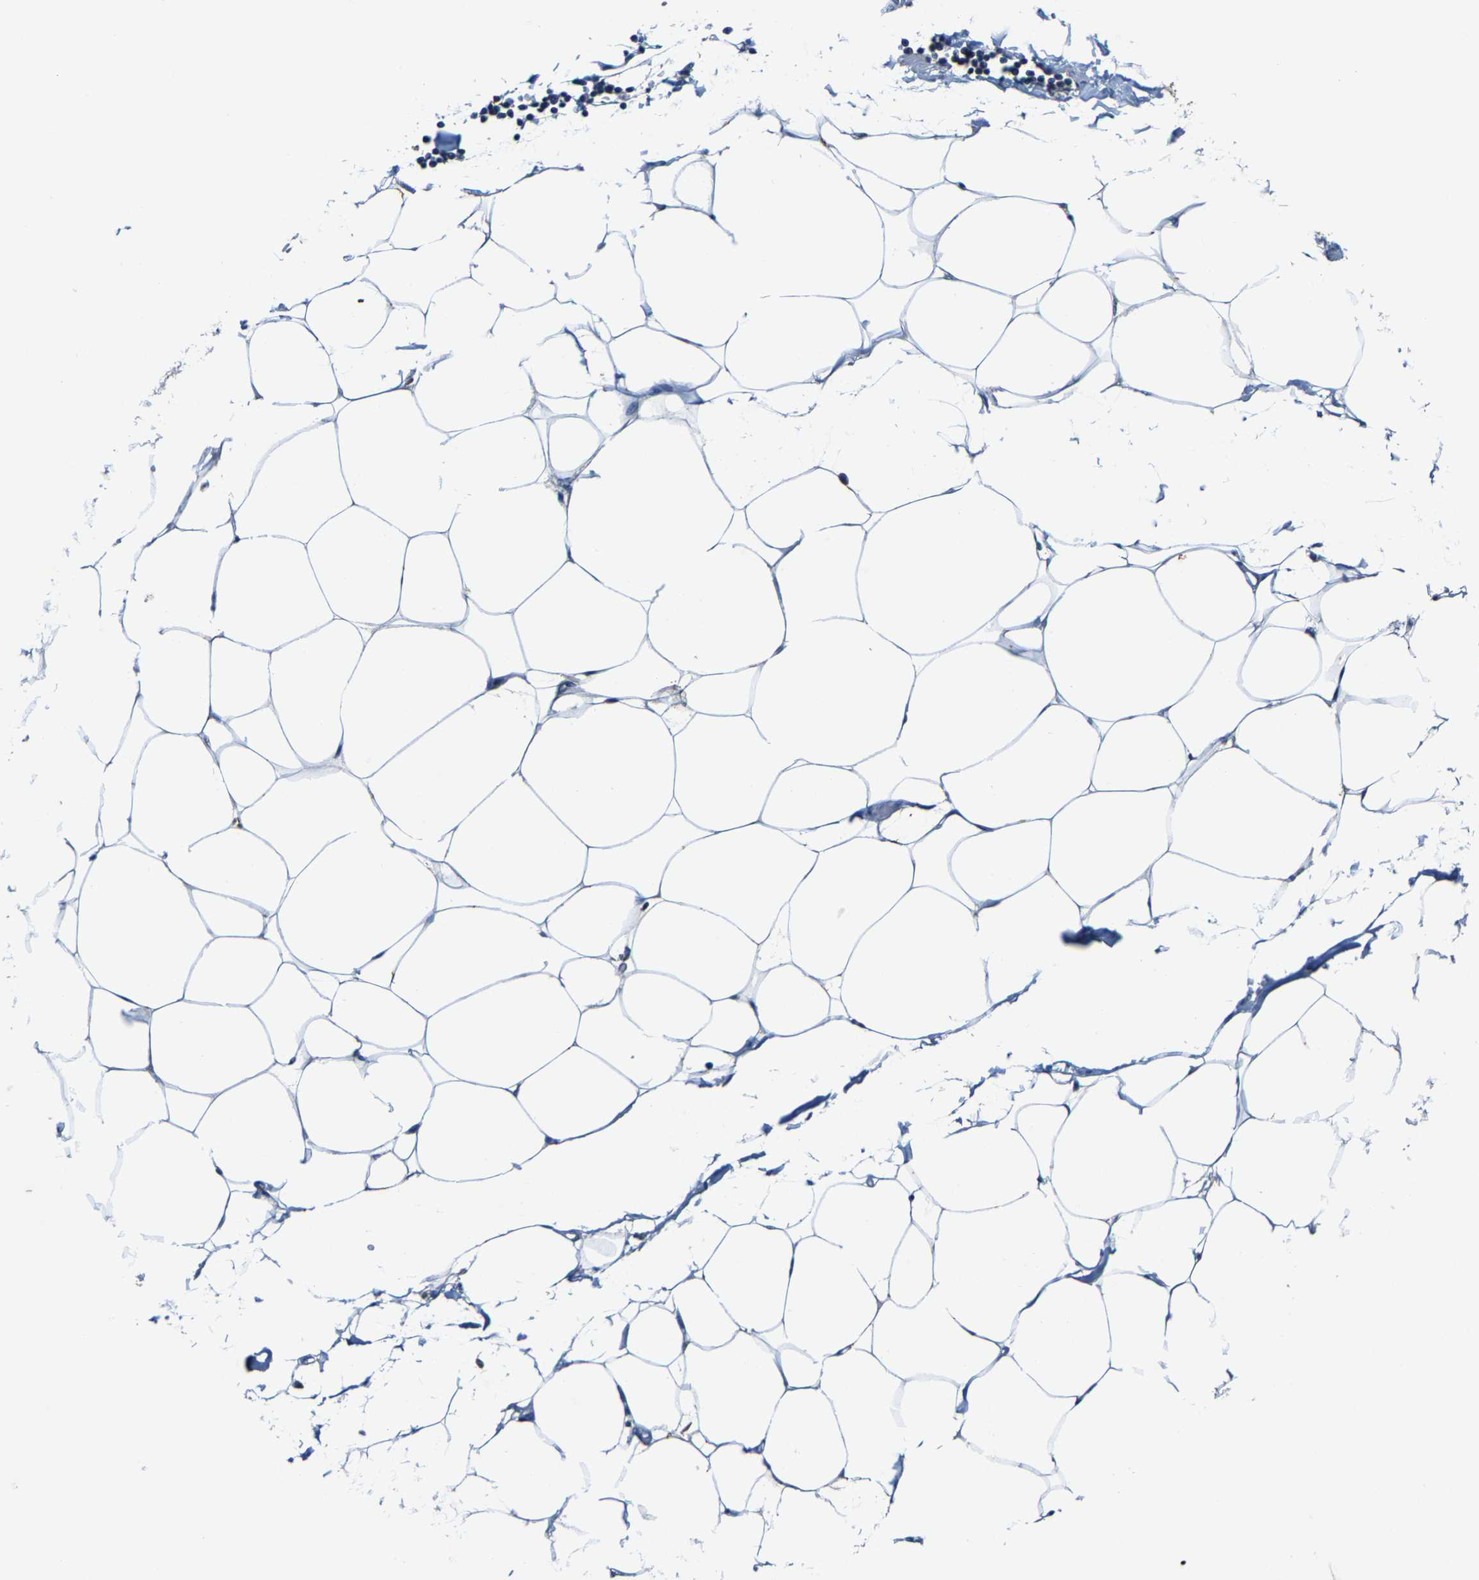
{"staining": {"intensity": "negative", "quantity": "none", "location": "none"}, "tissue": "adipose tissue", "cell_type": "Adipocytes", "image_type": "normal", "snomed": [{"axis": "morphology", "description": "Normal tissue, NOS"}, {"axis": "morphology", "description": "Adenocarcinoma, NOS"}, {"axis": "topography", "description": "Colon"}, {"axis": "topography", "description": "Peripheral nerve tissue"}], "caption": "Immunohistochemistry (IHC) micrograph of normal adipose tissue stained for a protein (brown), which demonstrates no staining in adipocytes.", "gene": "SLC25A25", "patient": {"sex": "male", "age": 14}}